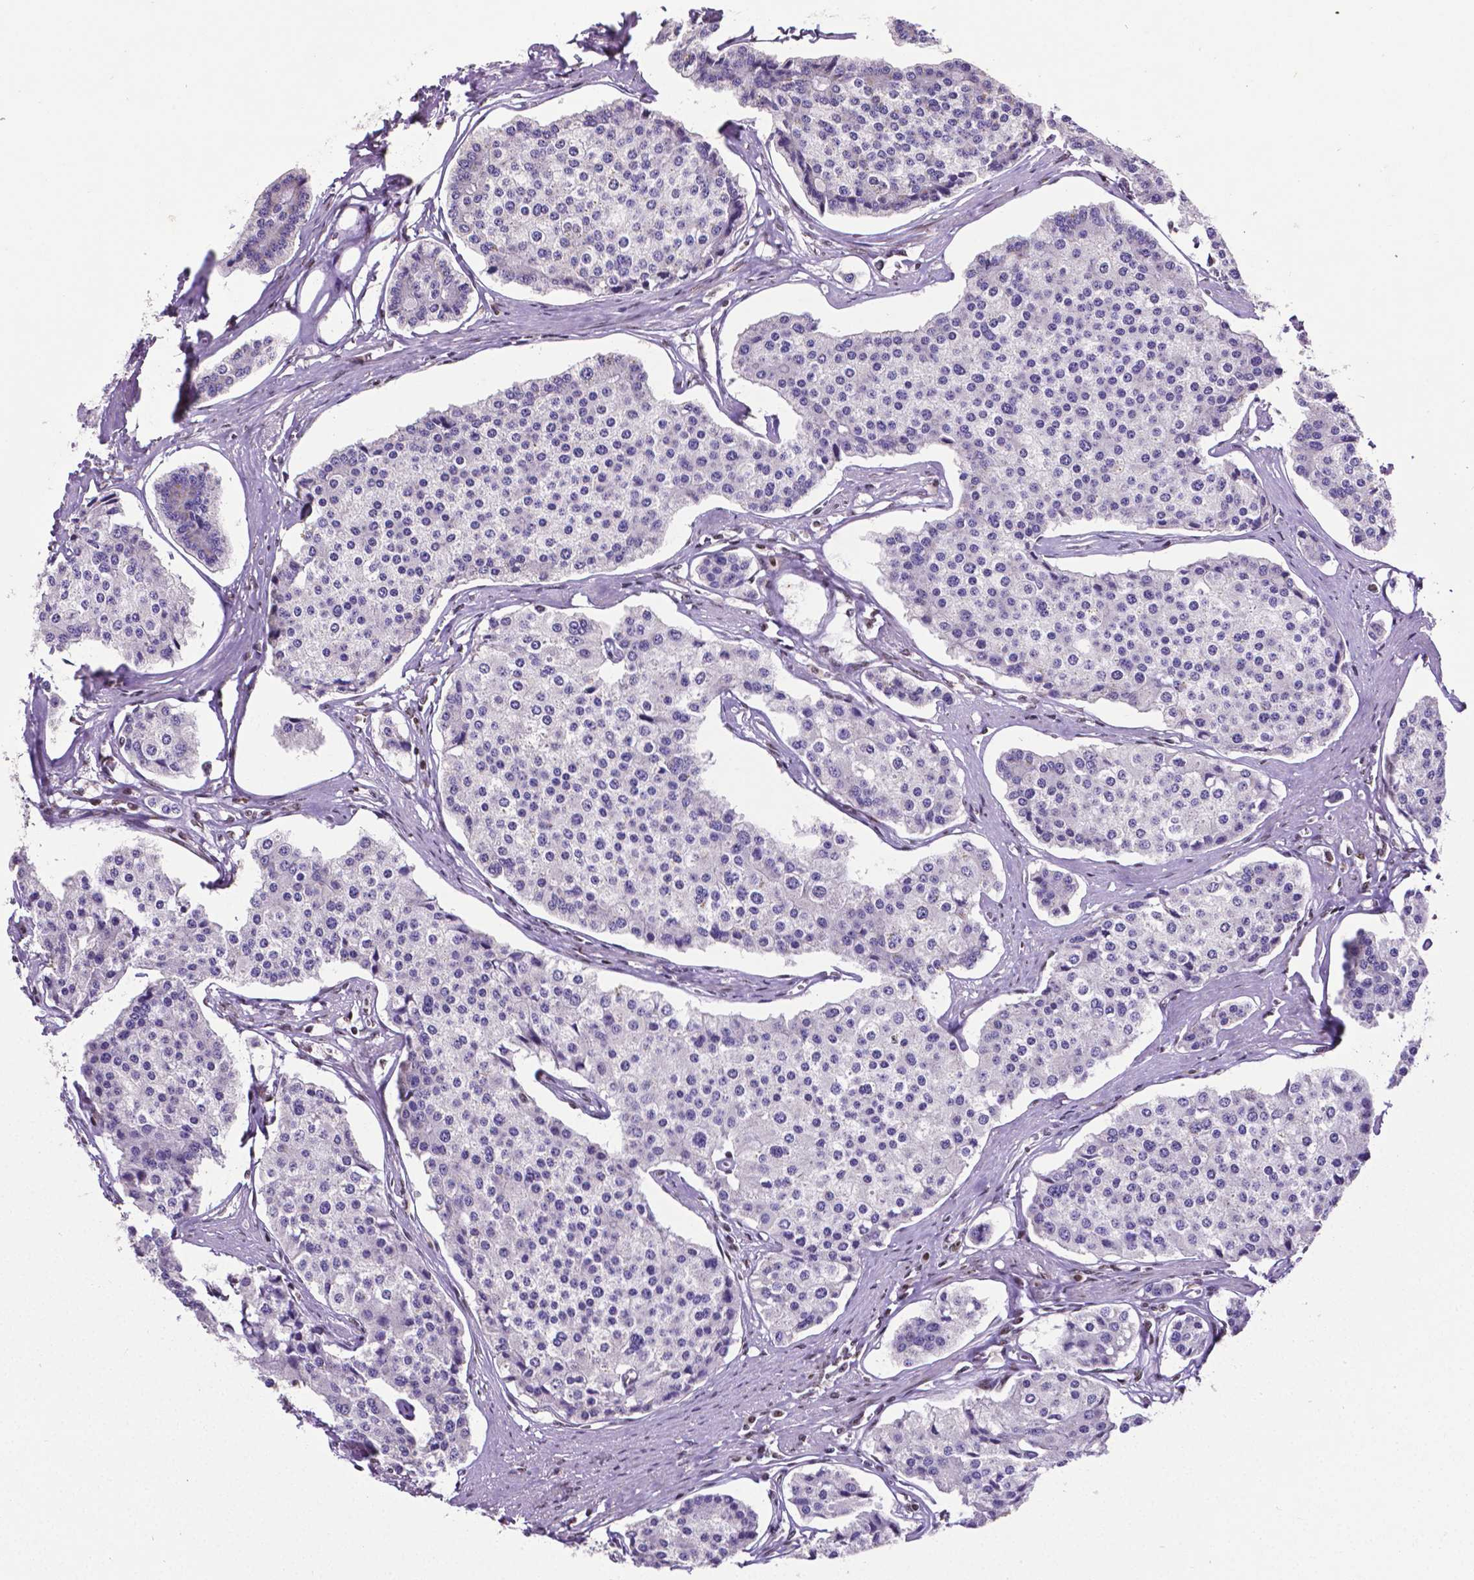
{"staining": {"intensity": "negative", "quantity": "none", "location": "none"}, "tissue": "carcinoid", "cell_type": "Tumor cells", "image_type": "cancer", "snomed": [{"axis": "morphology", "description": "Carcinoid, malignant, NOS"}, {"axis": "topography", "description": "Small intestine"}], "caption": "Immunohistochemistry histopathology image of carcinoid (malignant) stained for a protein (brown), which reveals no positivity in tumor cells.", "gene": "REST", "patient": {"sex": "female", "age": 65}}